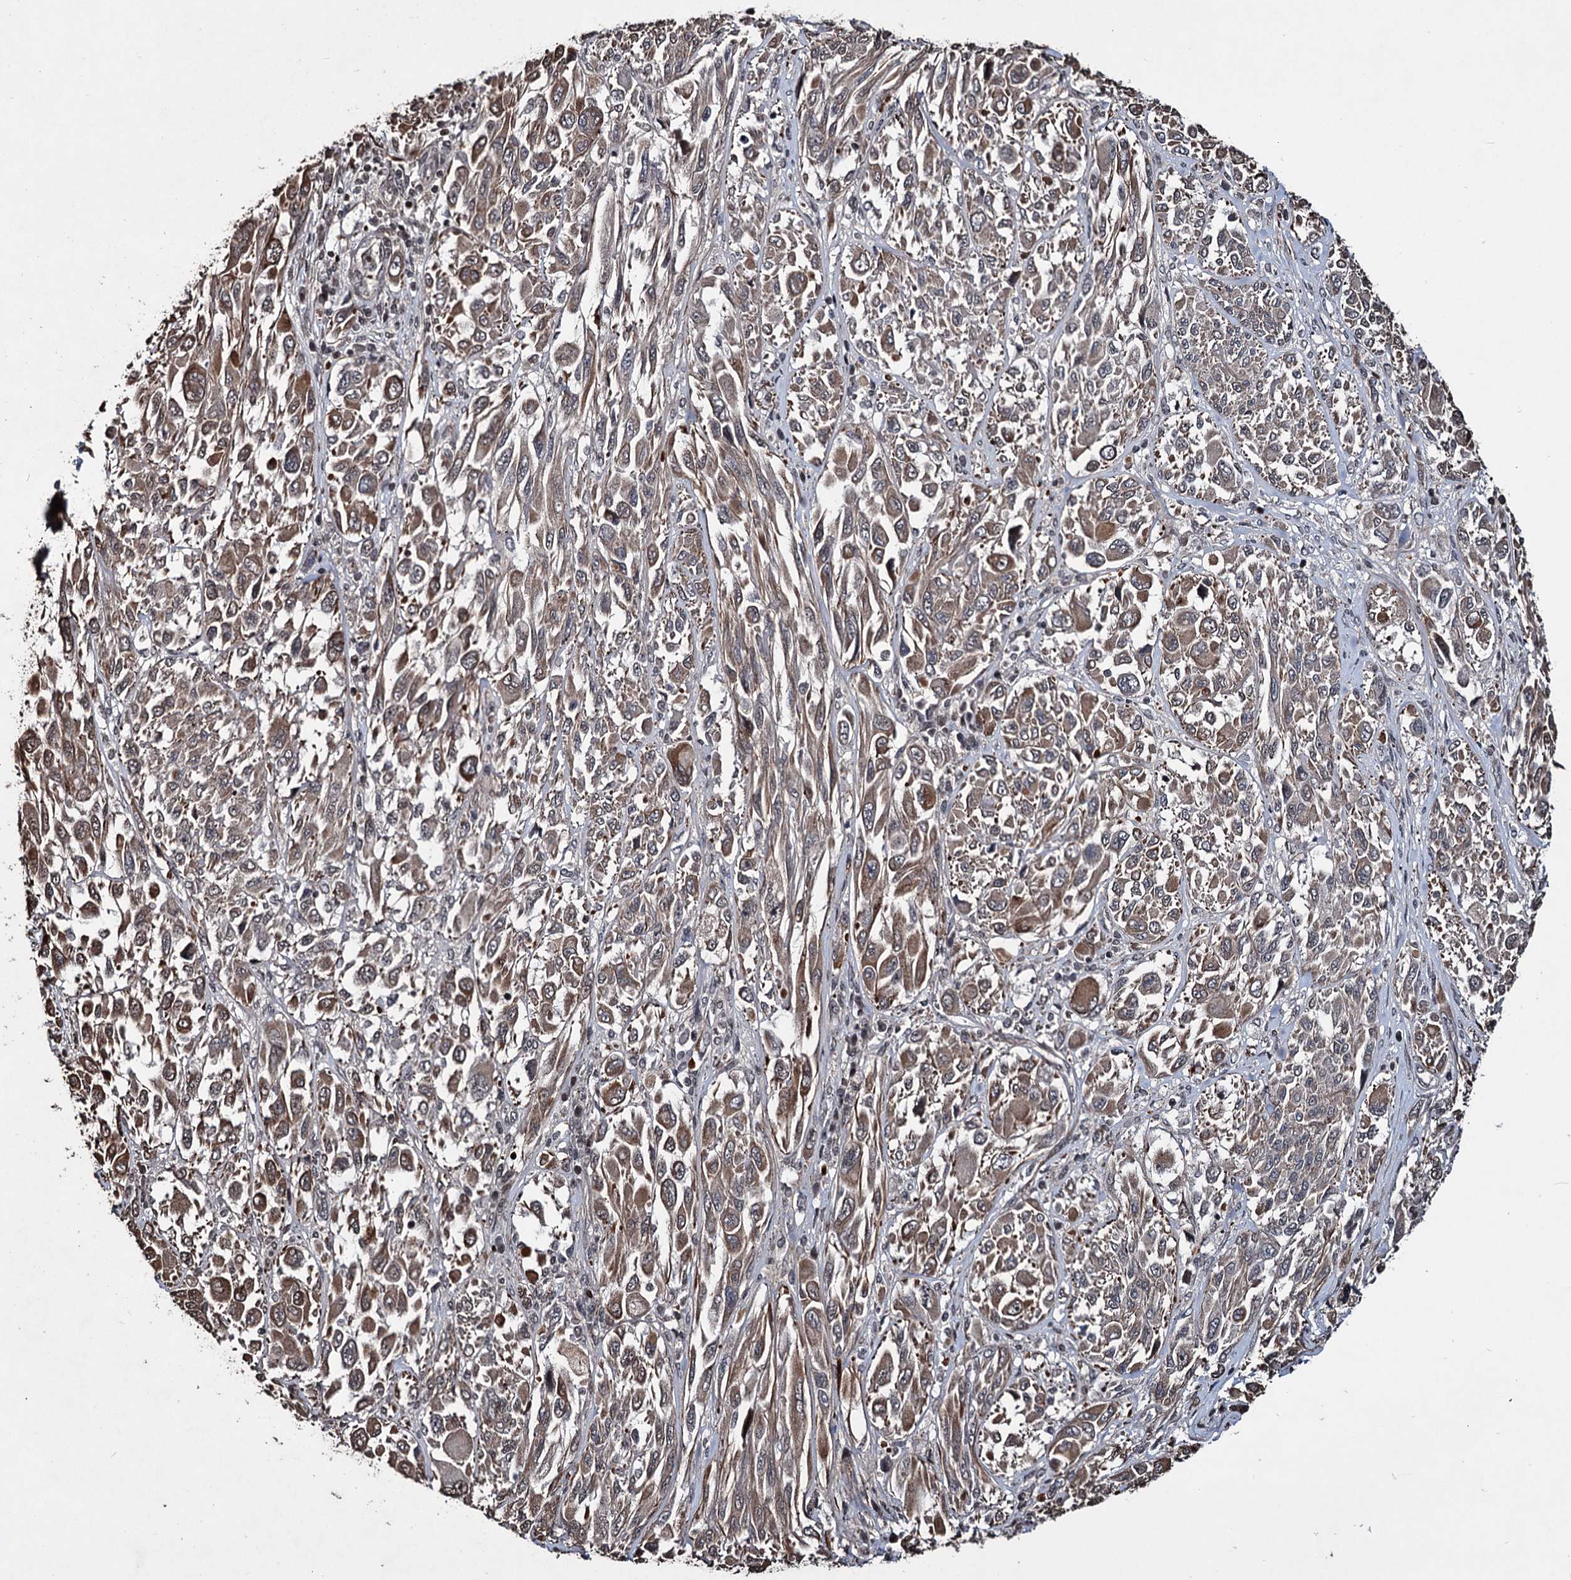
{"staining": {"intensity": "moderate", "quantity": ">75%", "location": "cytoplasmic/membranous"}, "tissue": "melanoma", "cell_type": "Tumor cells", "image_type": "cancer", "snomed": [{"axis": "morphology", "description": "Malignant melanoma, NOS"}, {"axis": "topography", "description": "Skin"}], "caption": "Immunohistochemical staining of human malignant melanoma exhibits medium levels of moderate cytoplasmic/membranous protein staining in approximately >75% of tumor cells.", "gene": "EYA4", "patient": {"sex": "female", "age": 91}}